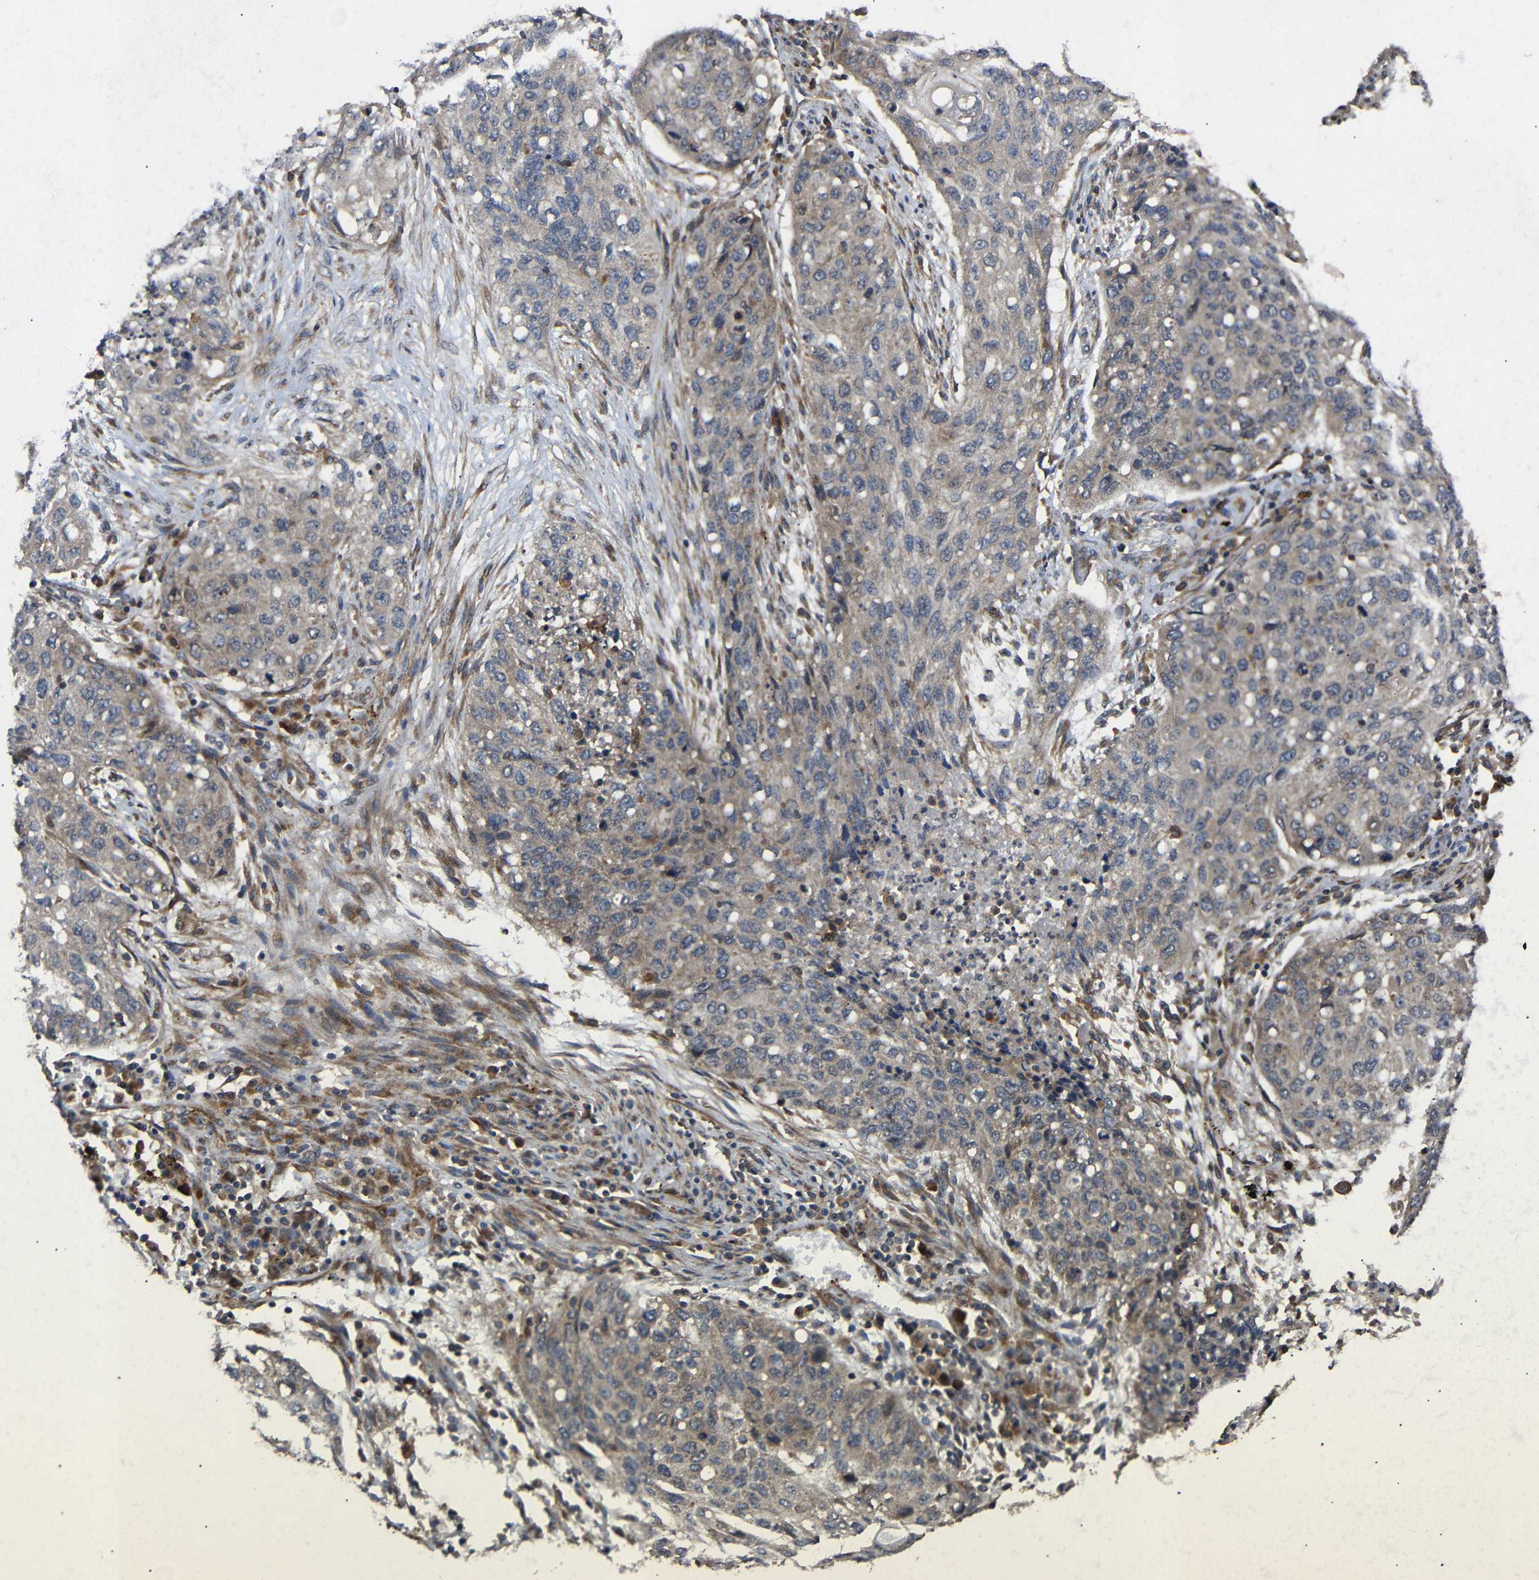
{"staining": {"intensity": "weak", "quantity": ">75%", "location": "cytoplasmic/membranous"}, "tissue": "lung cancer", "cell_type": "Tumor cells", "image_type": "cancer", "snomed": [{"axis": "morphology", "description": "Squamous cell carcinoma, NOS"}, {"axis": "topography", "description": "Lung"}], "caption": "Lung cancer stained with DAB (3,3'-diaminobenzidine) IHC exhibits low levels of weak cytoplasmic/membranous positivity in approximately >75% of tumor cells.", "gene": "EIF2S1", "patient": {"sex": "female", "age": 63}}